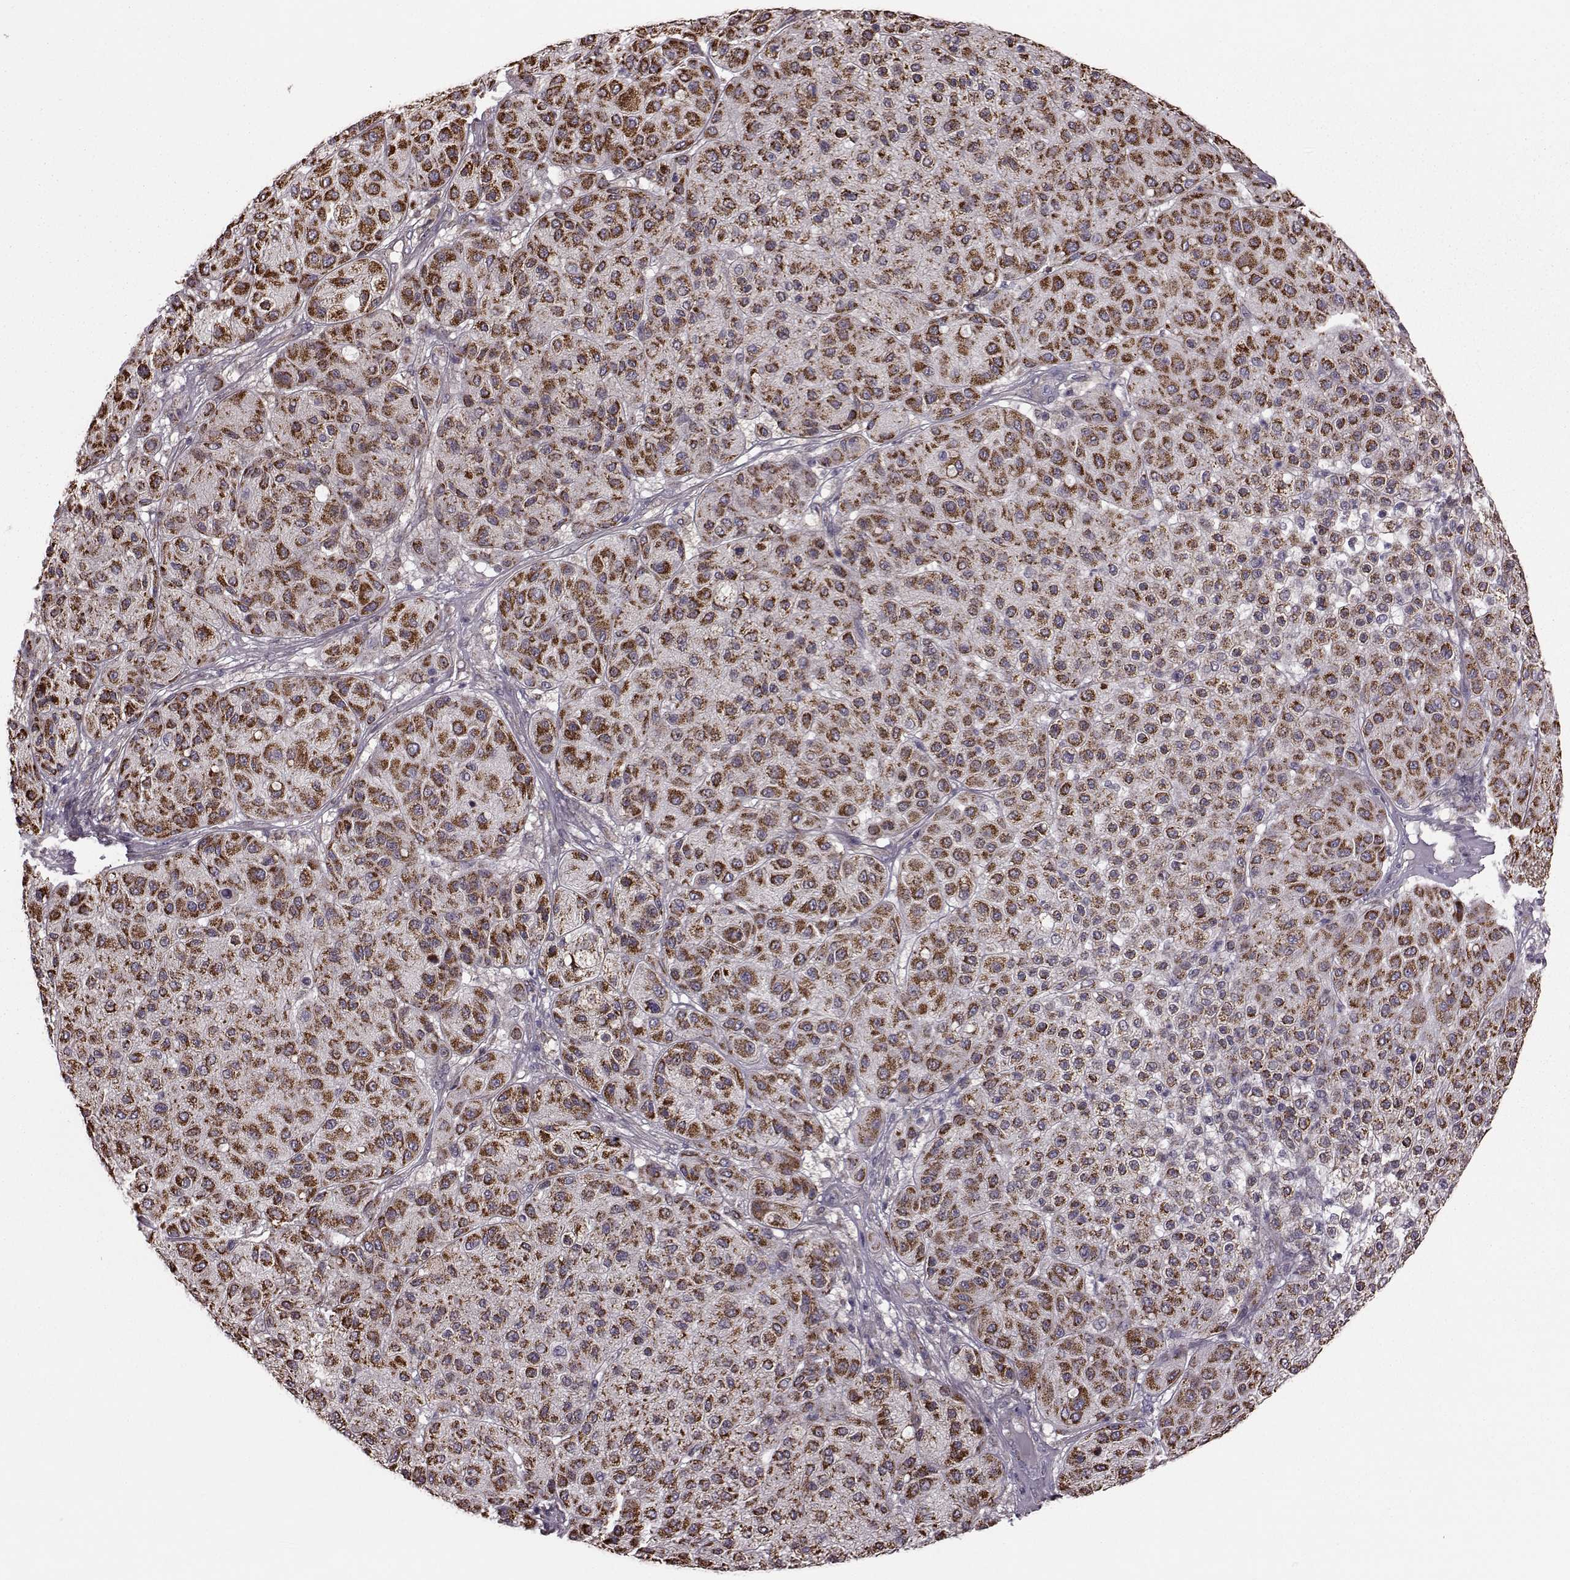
{"staining": {"intensity": "strong", "quantity": ">75%", "location": "cytoplasmic/membranous"}, "tissue": "melanoma", "cell_type": "Tumor cells", "image_type": "cancer", "snomed": [{"axis": "morphology", "description": "Malignant melanoma, Metastatic site"}, {"axis": "topography", "description": "Smooth muscle"}], "caption": "The photomicrograph displays immunohistochemical staining of melanoma. There is strong cytoplasmic/membranous staining is identified in approximately >75% of tumor cells.", "gene": "PUDP", "patient": {"sex": "male", "age": 41}}